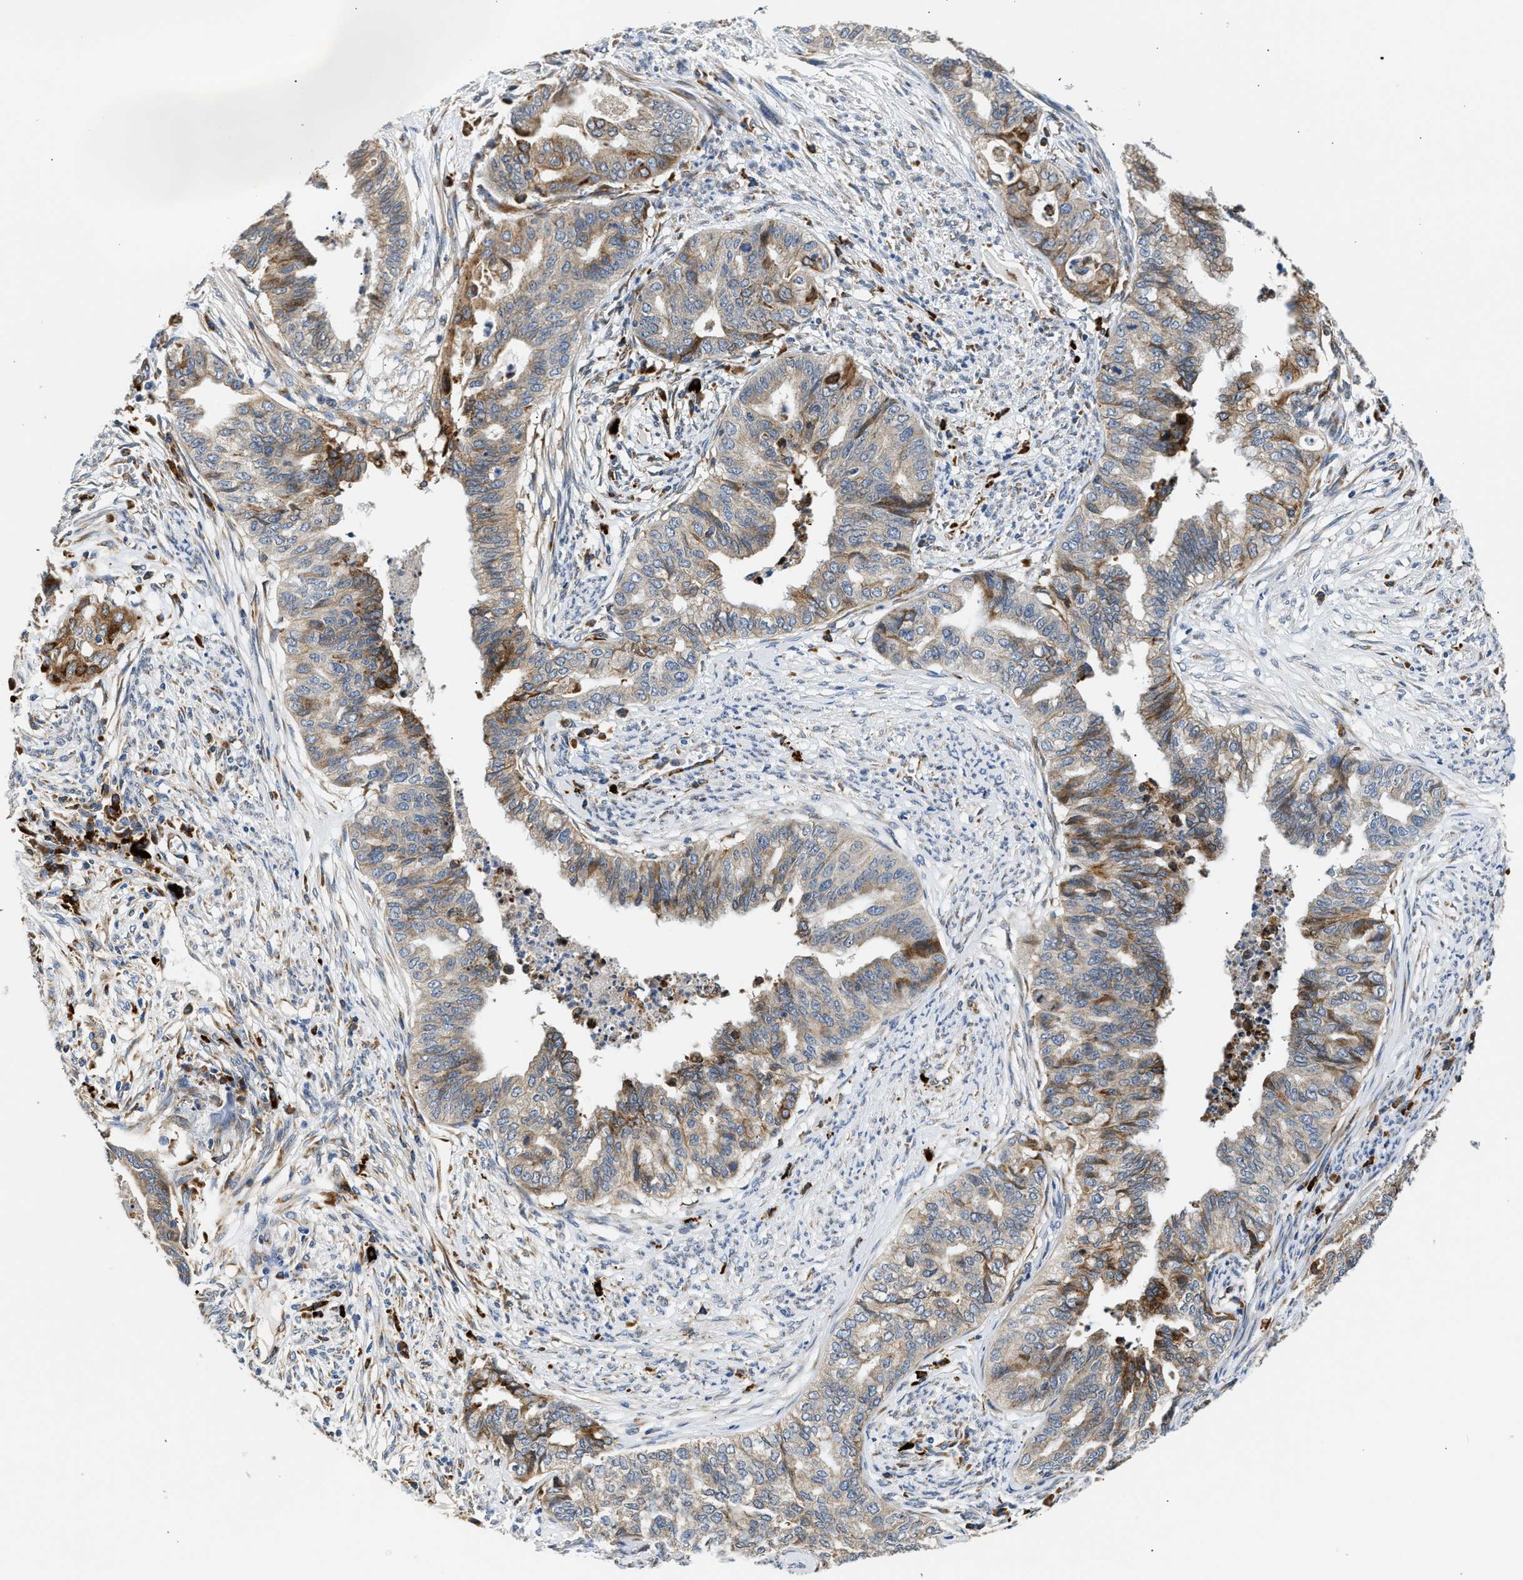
{"staining": {"intensity": "weak", "quantity": "25%-75%", "location": "cytoplasmic/membranous"}, "tissue": "endometrial cancer", "cell_type": "Tumor cells", "image_type": "cancer", "snomed": [{"axis": "morphology", "description": "Adenocarcinoma, NOS"}, {"axis": "topography", "description": "Endometrium"}], "caption": "The micrograph shows staining of endometrial cancer, revealing weak cytoplasmic/membranous protein expression (brown color) within tumor cells.", "gene": "AMZ1", "patient": {"sex": "female", "age": 79}}